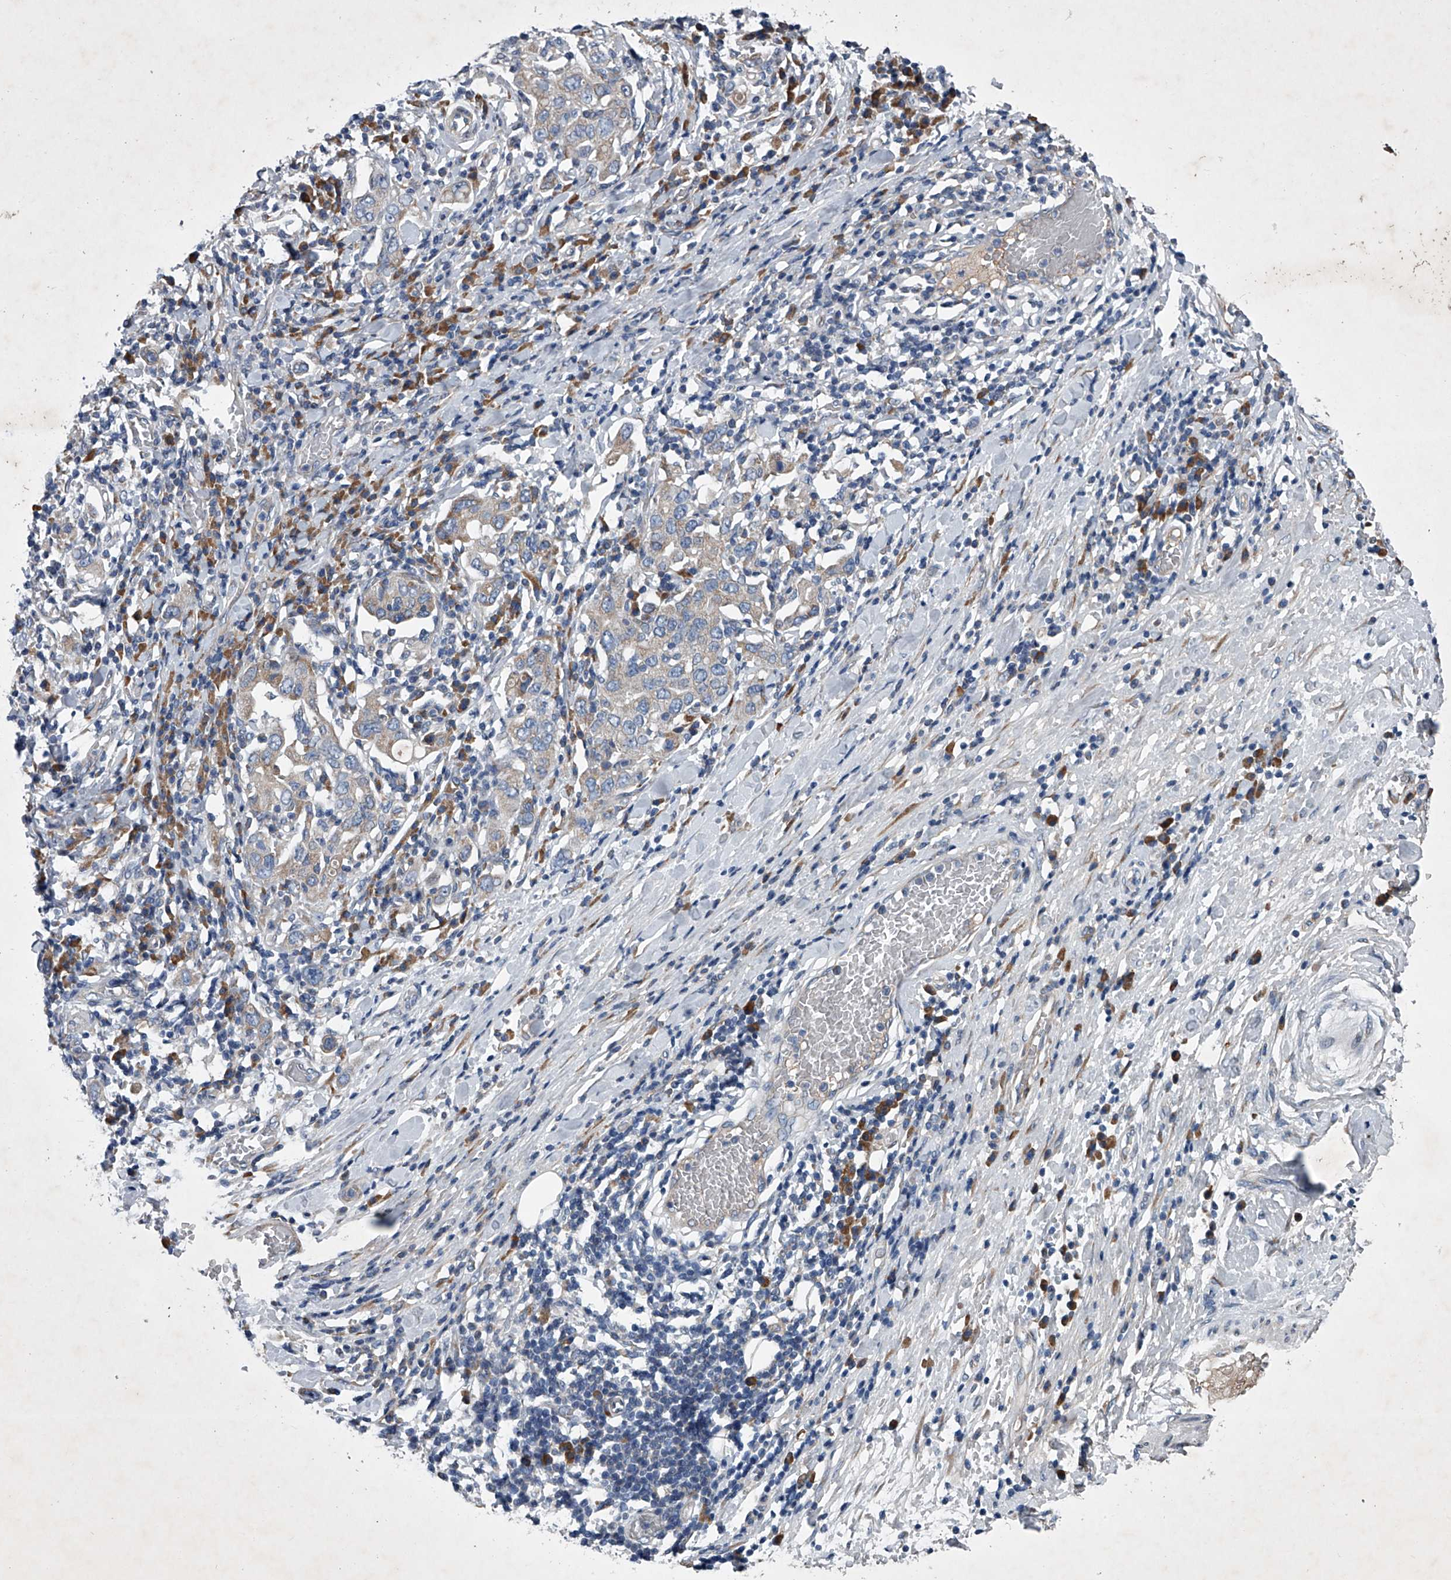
{"staining": {"intensity": "weak", "quantity": "<25%", "location": "cytoplasmic/membranous"}, "tissue": "stomach cancer", "cell_type": "Tumor cells", "image_type": "cancer", "snomed": [{"axis": "morphology", "description": "Adenocarcinoma, NOS"}, {"axis": "topography", "description": "Stomach, upper"}], "caption": "High magnification brightfield microscopy of stomach cancer stained with DAB (brown) and counterstained with hematoxylin (blue): tumor cells show no significant staining. Nuclei are stained in blue.", "gene": "ABCG1", "patient": {"sex": "male", "age": 62}}